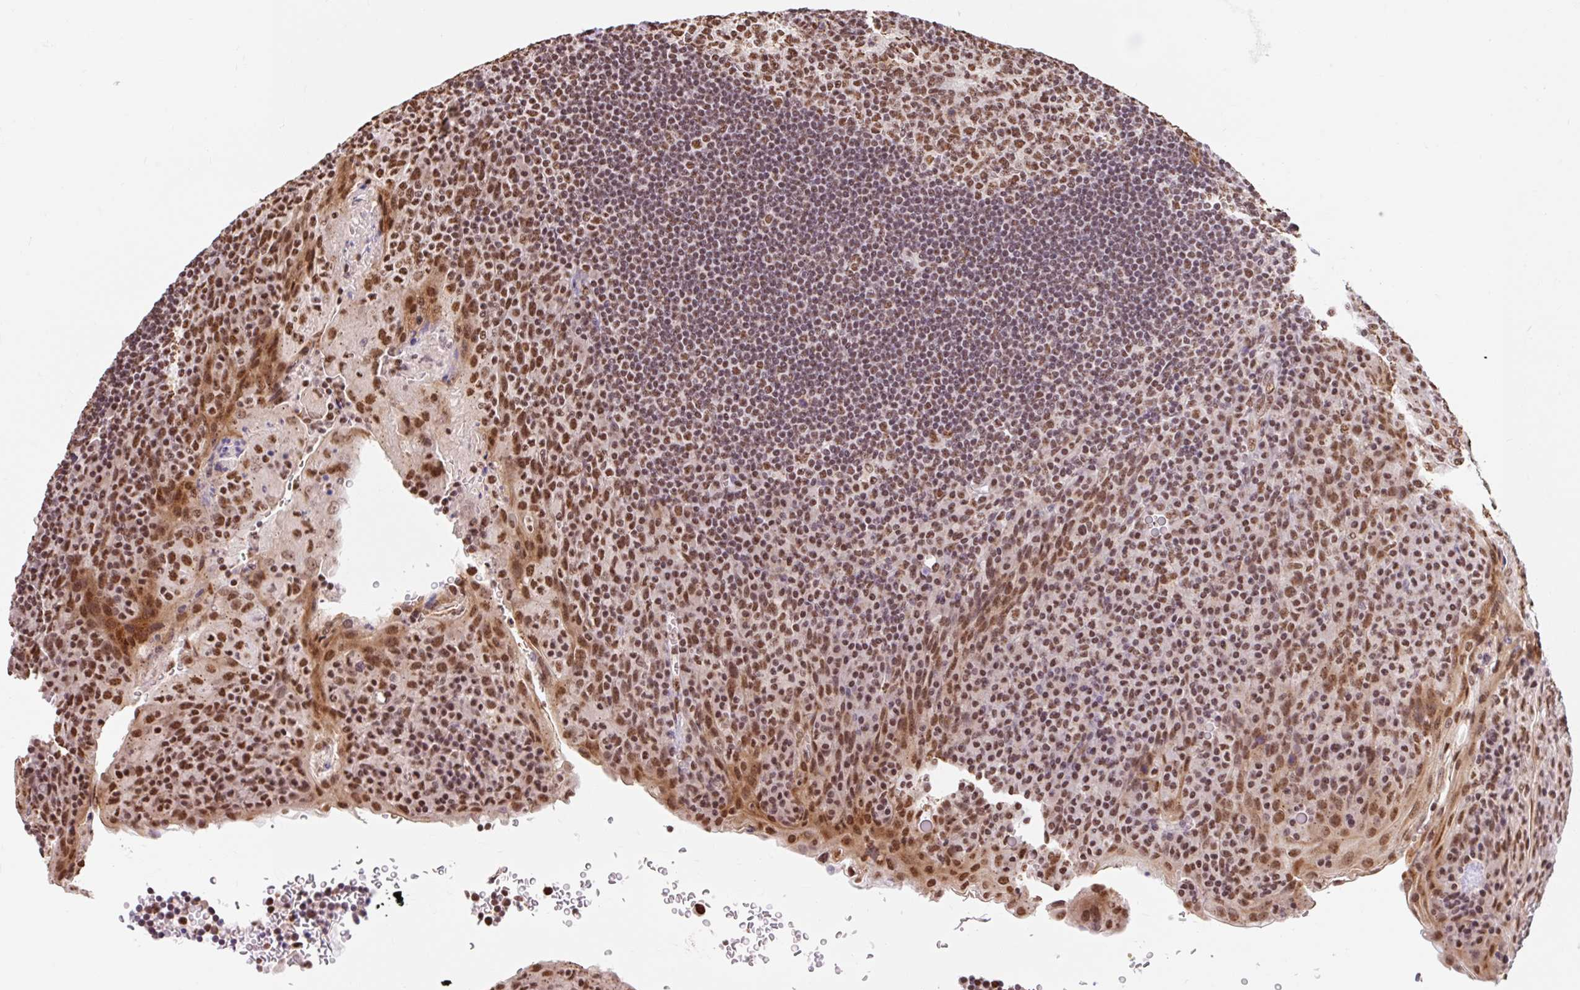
{"staining": {"intensity": "moderate", "quantity": ">75%", "location": "nuclear"}, "tissue": "tonsil", "cell_type": "Germinal center cells", "image_type": "normal", "snomed": [{"axis": "morphology", "description": "Normal tissue, NOS"}, {"axis": "topography", "description": "Tonsil"}], "caption": "Tonsil stained for a protein demonstrates moderate nuclear positivity in germinal center cells. (DAB = brown stain, brightfield microscopy at high magnification).", "gene": "BICRA", "patient": {"sex": "male", "age": 17}}